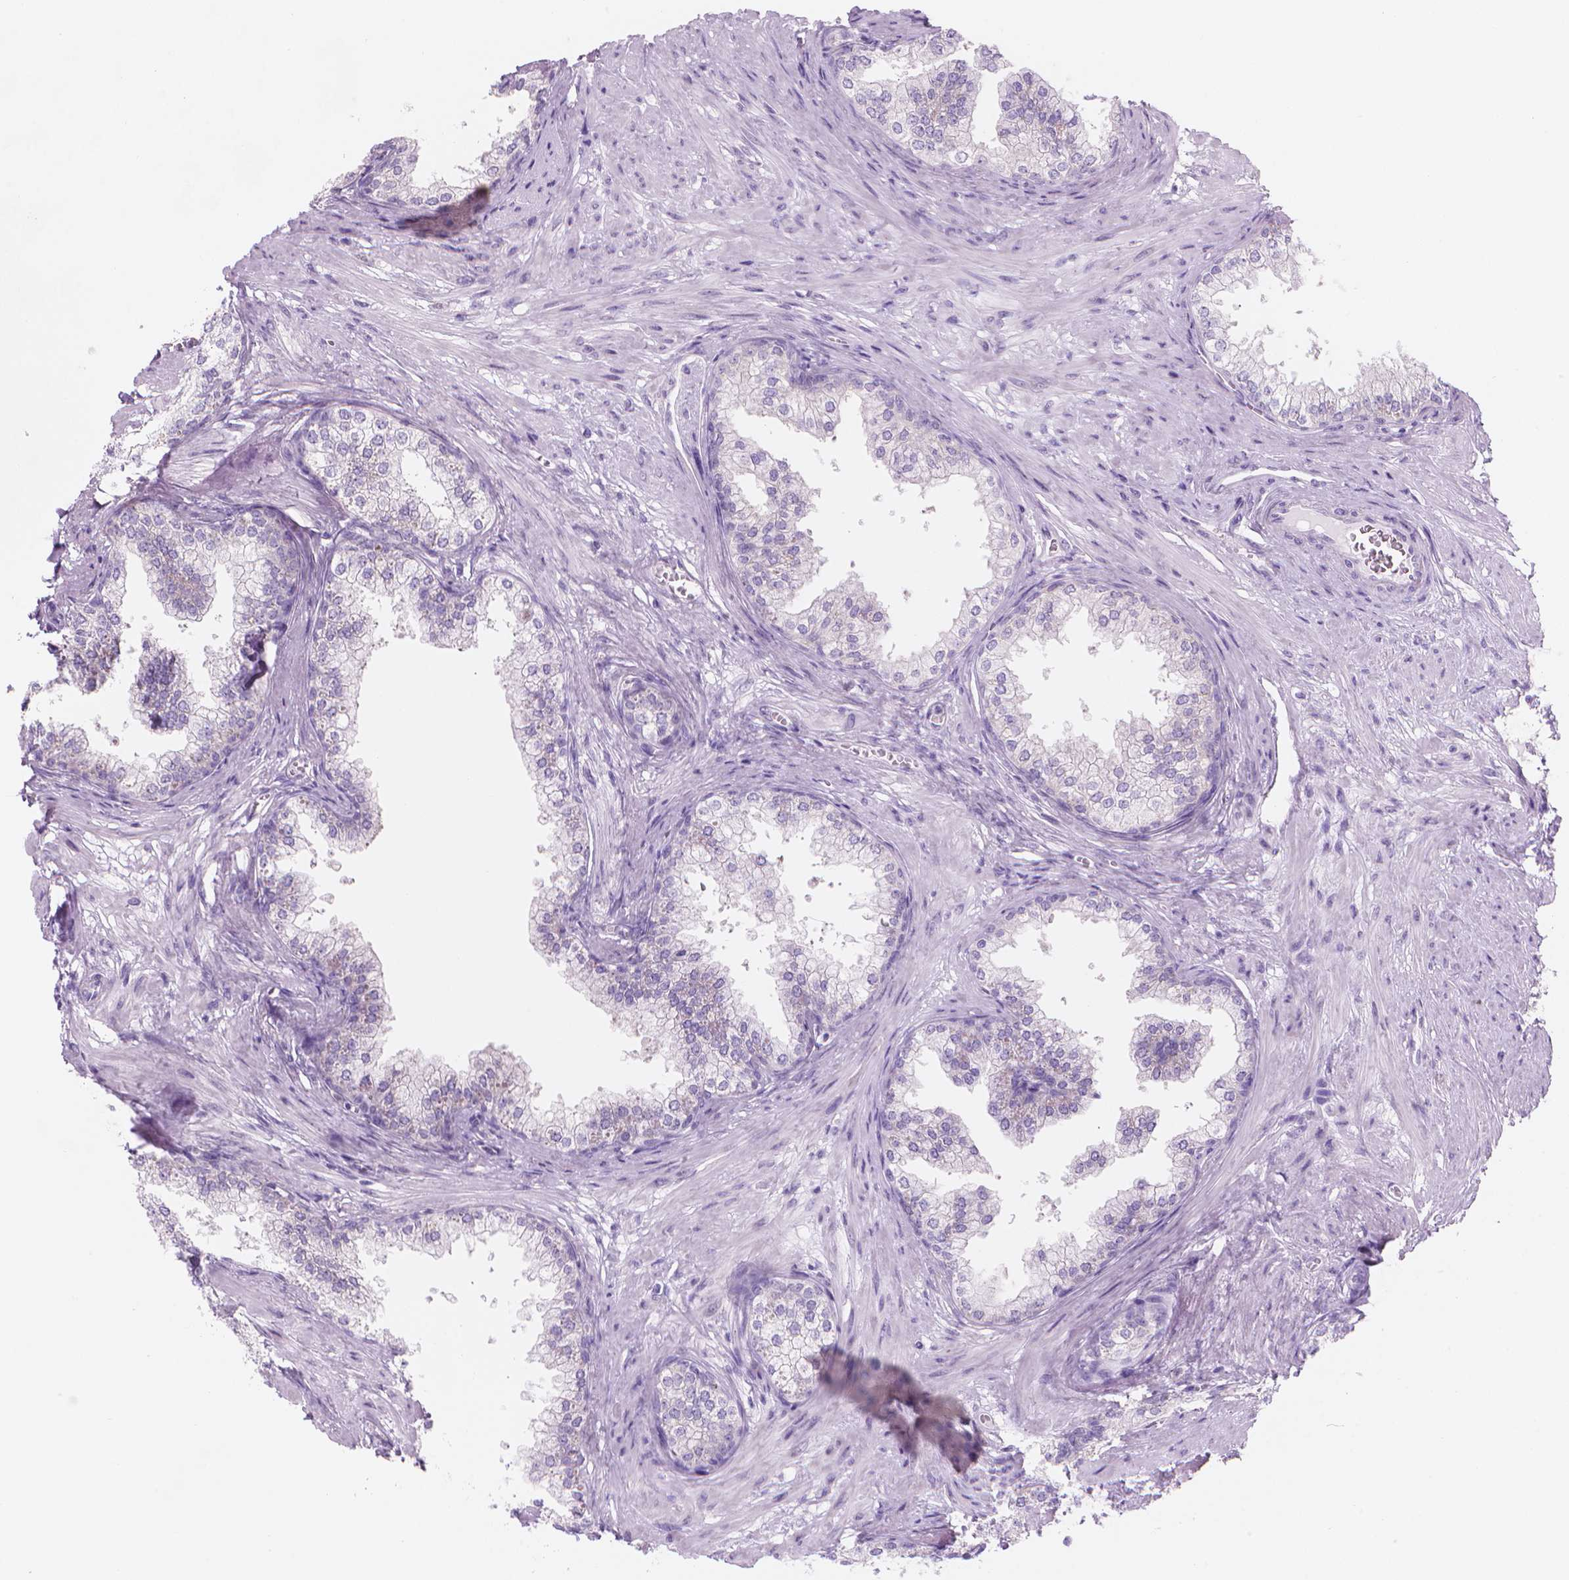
{"staining": {"intensity": "negative", "quantity": "none", "location": "none"}, "tissue": "prostate", "cell_type": "Glandular cells", "image_type": "normal", "snomed": [{"axis": "morphology", "description": "Normal tissue, NOS"}, {"axis": "topography", "description": "Prostate"}], "caption": "This is an immunohistochemistry (IHC) image of benign prostate. There is no staining in glandular cells.", "gene": "ENSG00000187186", "patient": {"sex": "male", "age": 79}}